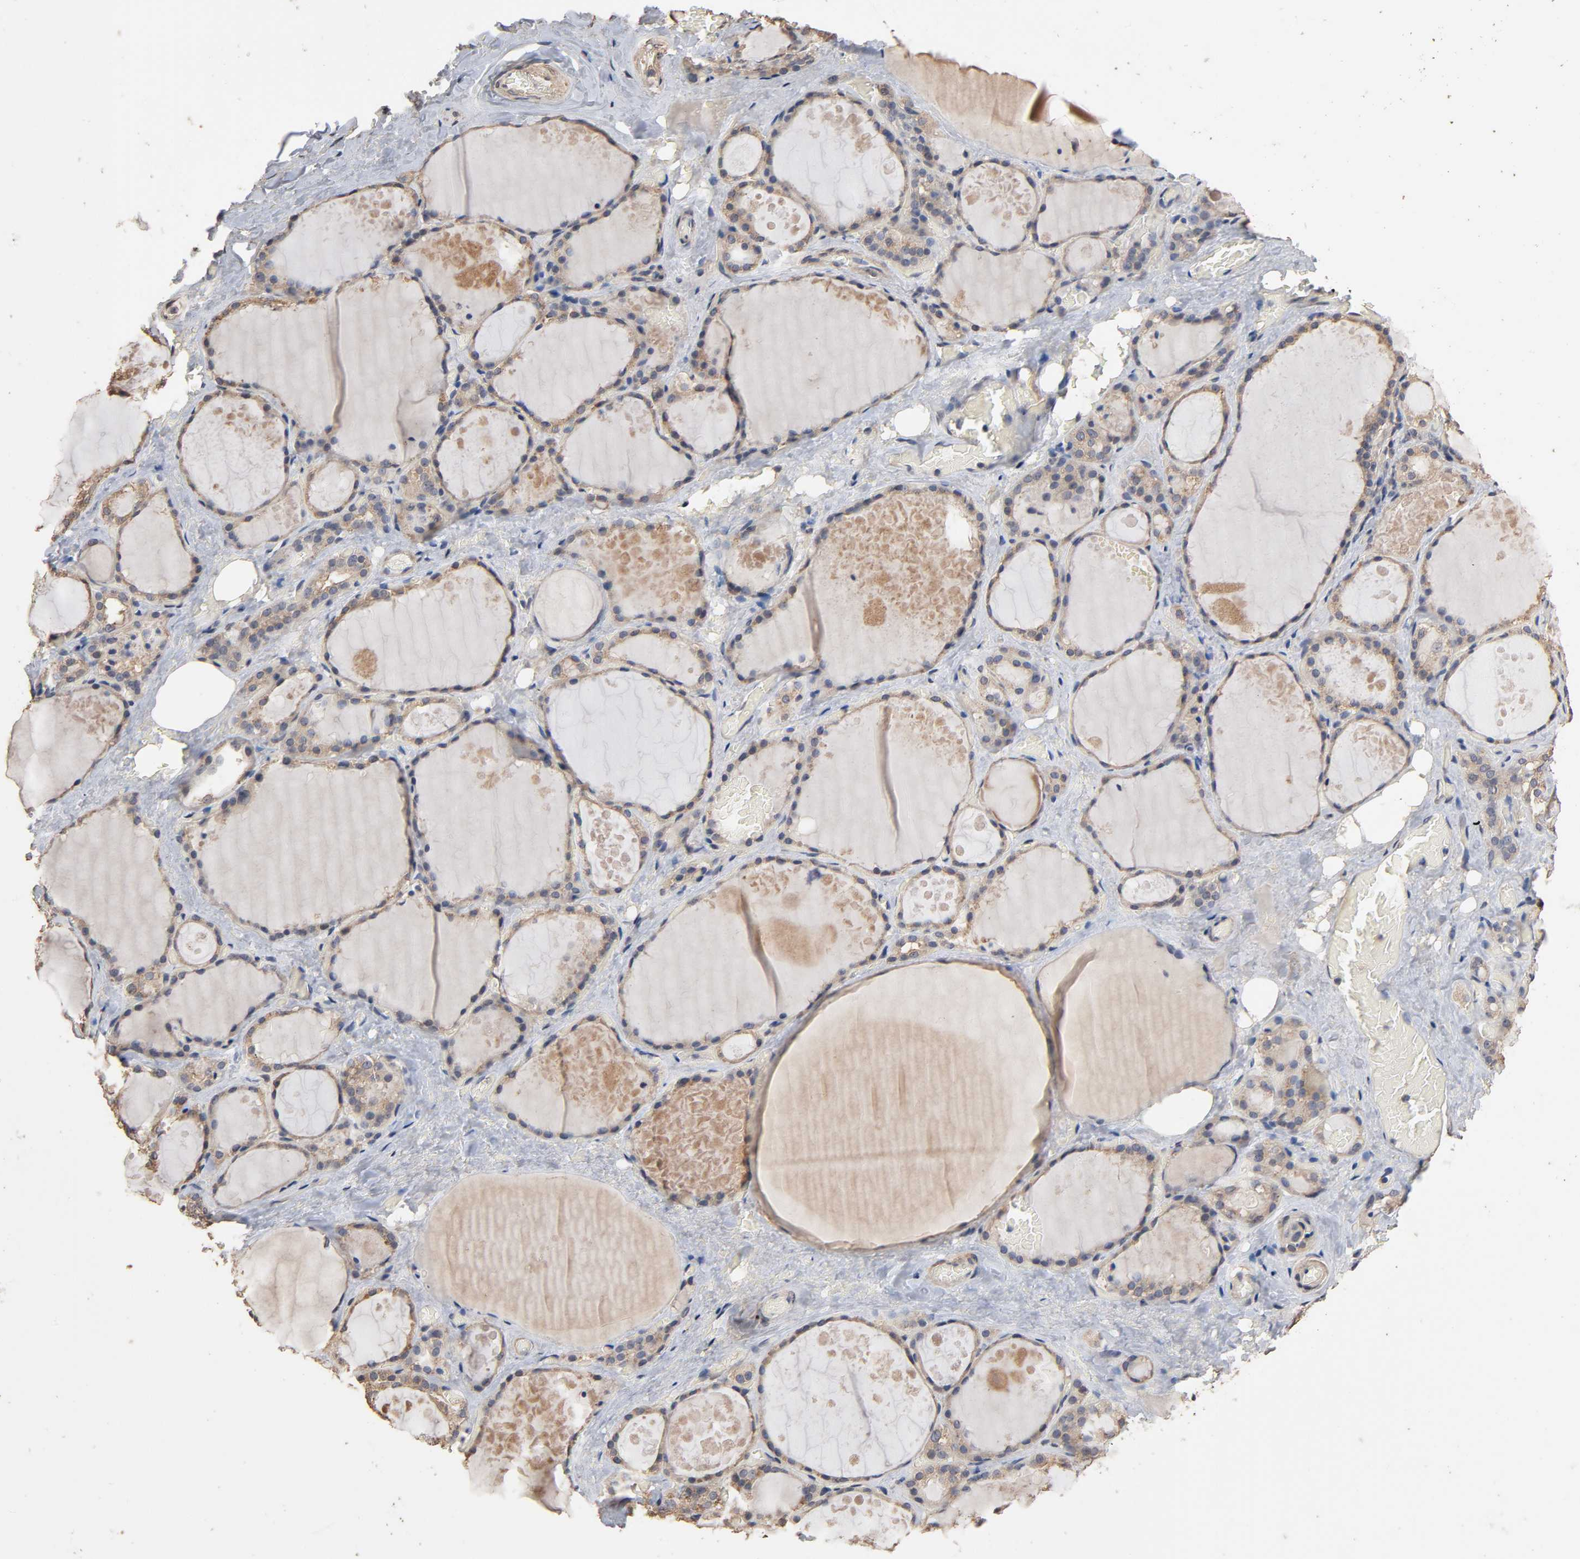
{"staining": {"intensity": "weak", "quantity": ">75%", "location": "cytoplasmic/membranous"}, "tissue": "thyroid gland", "cell_type": "Glandular cells", "image_type": "normal", "snomed": [{"axis": "morphology", "description": "Normal tissue, NOS"}, {"axis": "topography", "description": "Thyroid gland"}], "caption": "Immunohistochemistry (IHC) micrograph of unremarkable thyroid gland: human thyroid gland stained using immunohistochemistry reveals low levels of weak protein expression localized specifically in the cytoplasmic/membranous of glandular cells, appearing as a cytoplasmic/membranous brown color.", "gene": "ARHGEF7", "patient": {"sex": "male", "age": 61}}